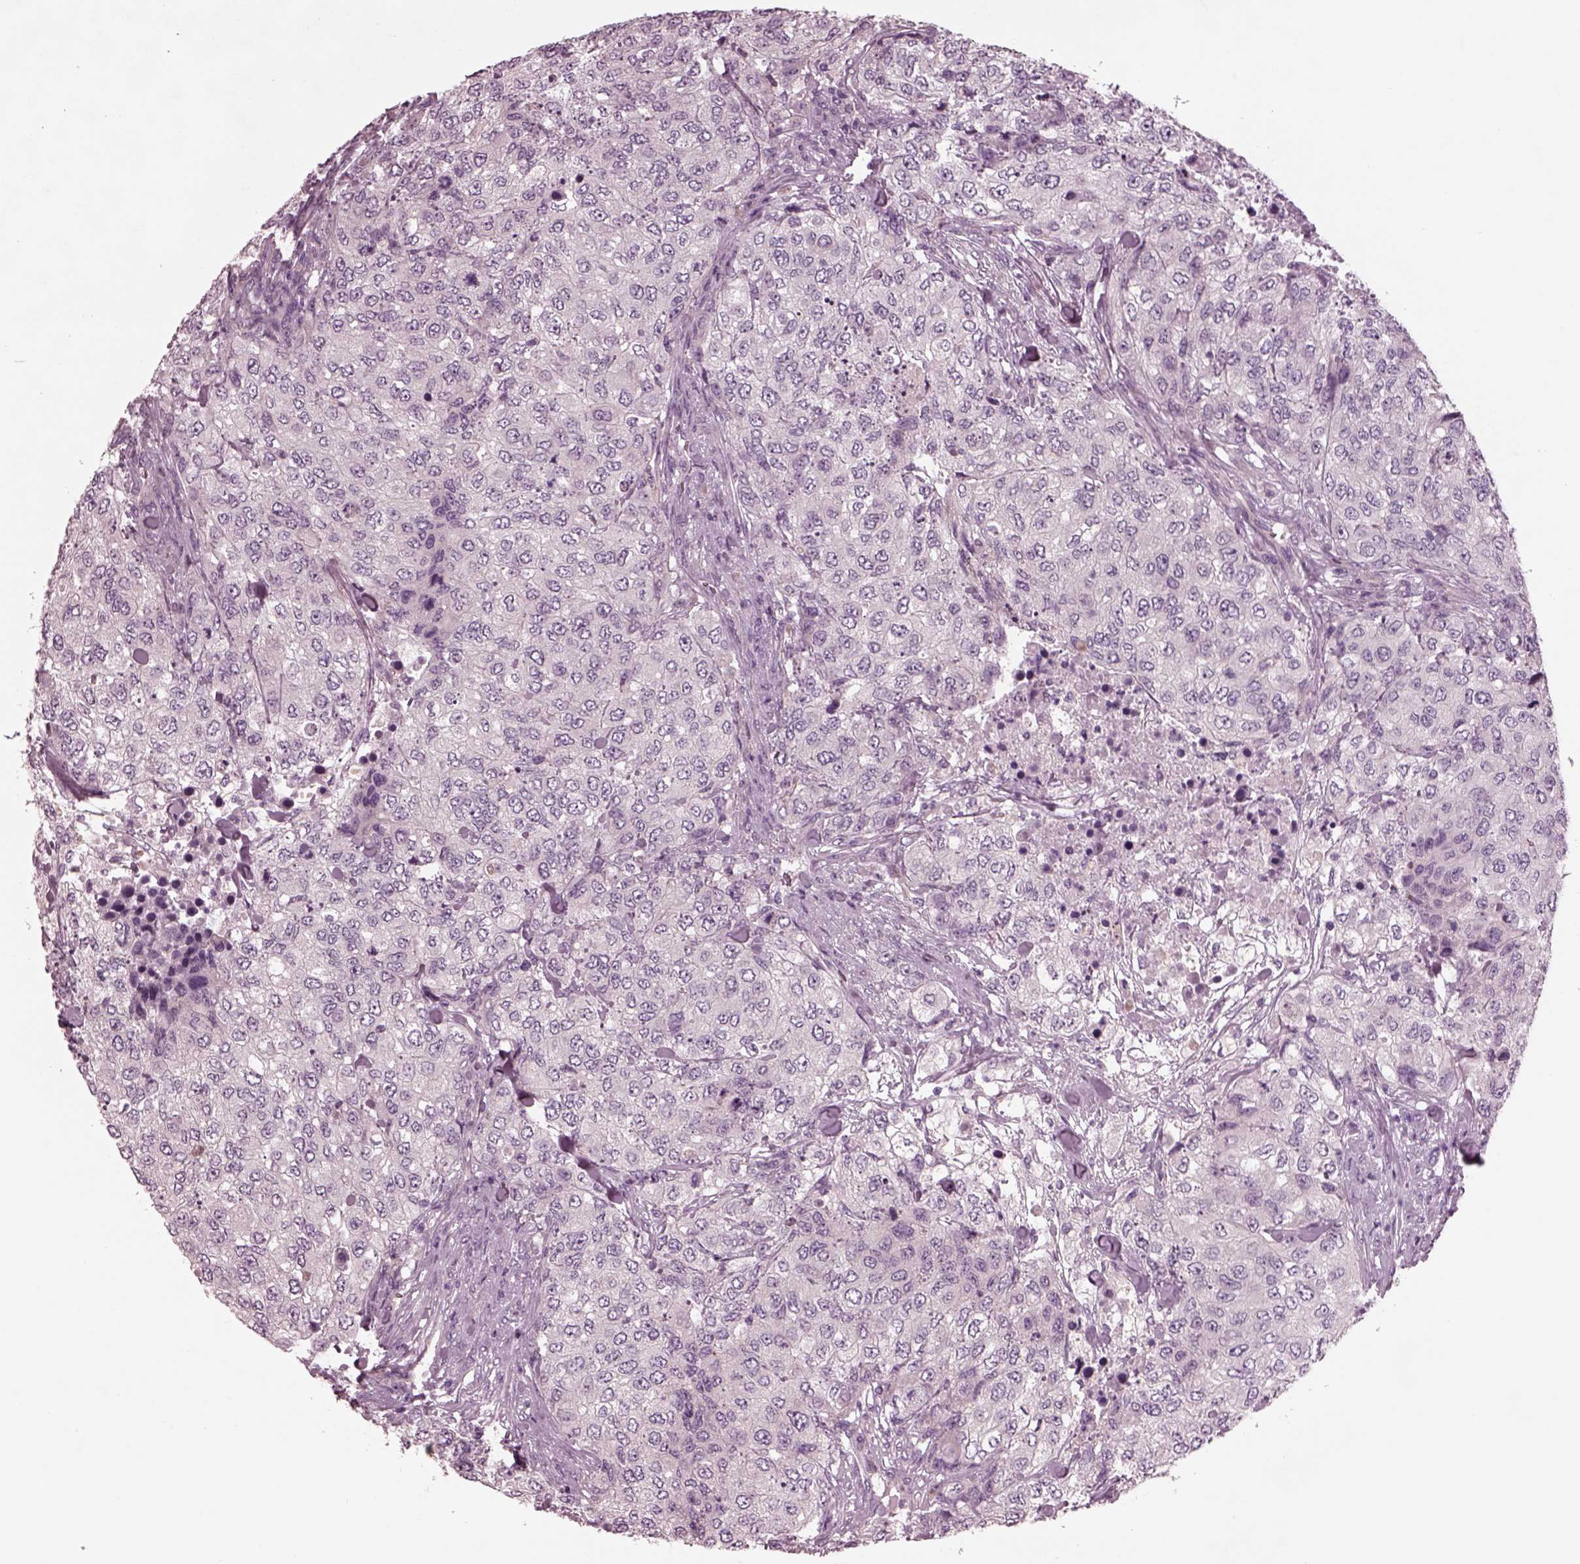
{"staining": {"intensity": "negative", "quantity": "none", "location": "none"}, "tissue": "urothelial cancer", "cell_type": "Tumor cells", "image_type": "cancer", "snomed": [{"axis": "morphology", "description": "Urothelial carcinoma, High grade"}, {"axis": "topography", "description": "Urinary bladder"}], "caption": "The micrograph displays no staining of tumor cells in urothelial carcinoma (high-grade).", "gene": "AP4M1", "patient": {"sex": "female", "age": 78}}